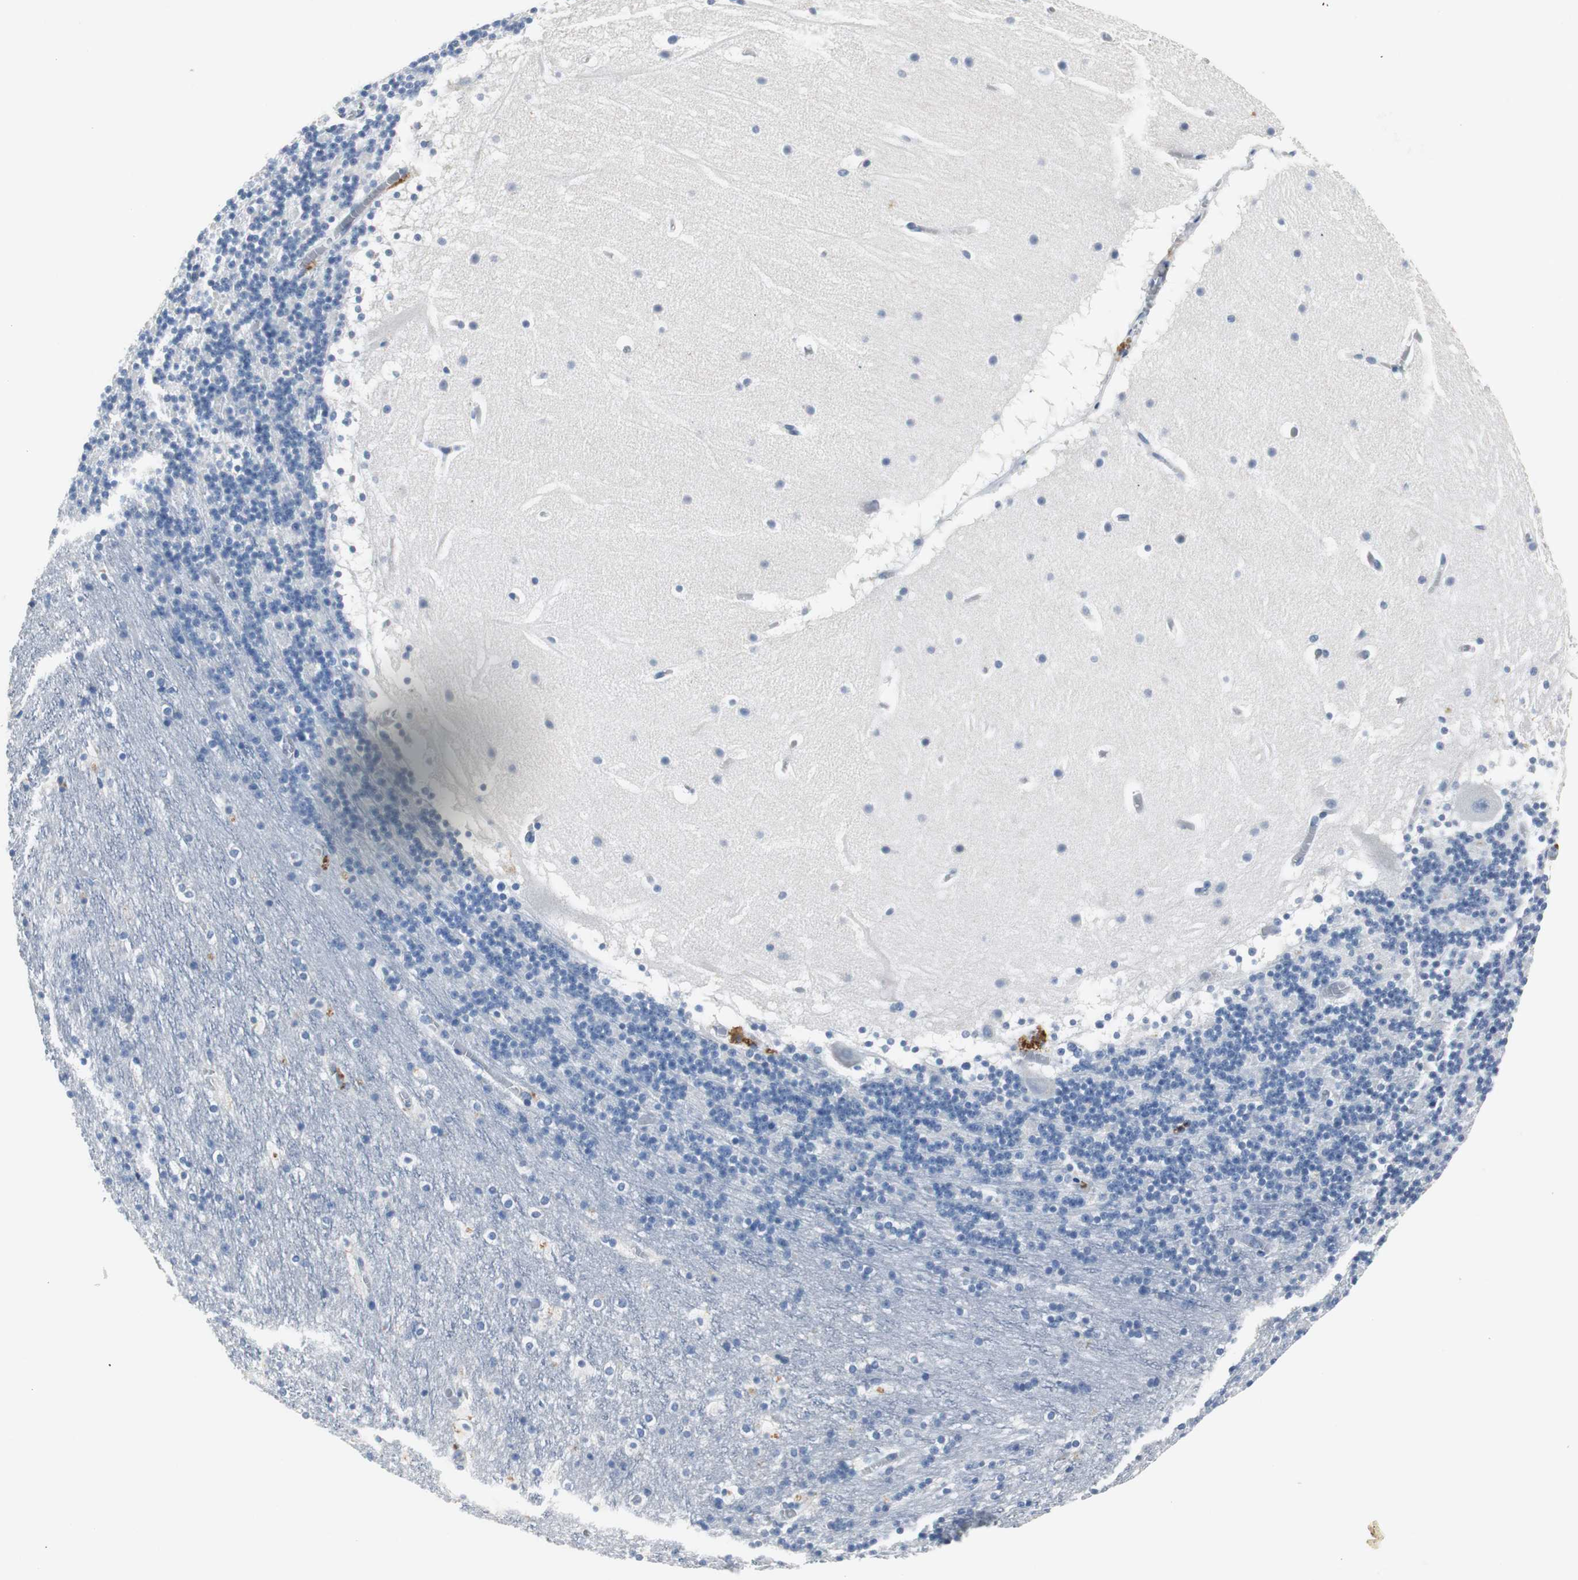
{"staining": {"intensity": "negative", "quantity": "none", "location": "none"}, "tissue": "cerebellum", "cell_type": "Cells in granular layer", "image_type": "normal", "snomed": [{"axis": "morphology", "description": "Normal tissue, NOS"}, {"axis": "topography", "description": "Cerebellum"}], "caption": "Cells in granular layer show no significant protein staining in normal cerebellum. The staining was performed using DAB (3,3'-diaminobenzidine) to visualize the protein expression in brown, while the nuclei were stained in blue with hematoxylin (Magnification: 20x).", "gene": "LRP2", "patient": {"sex": "male", "age": 45}}